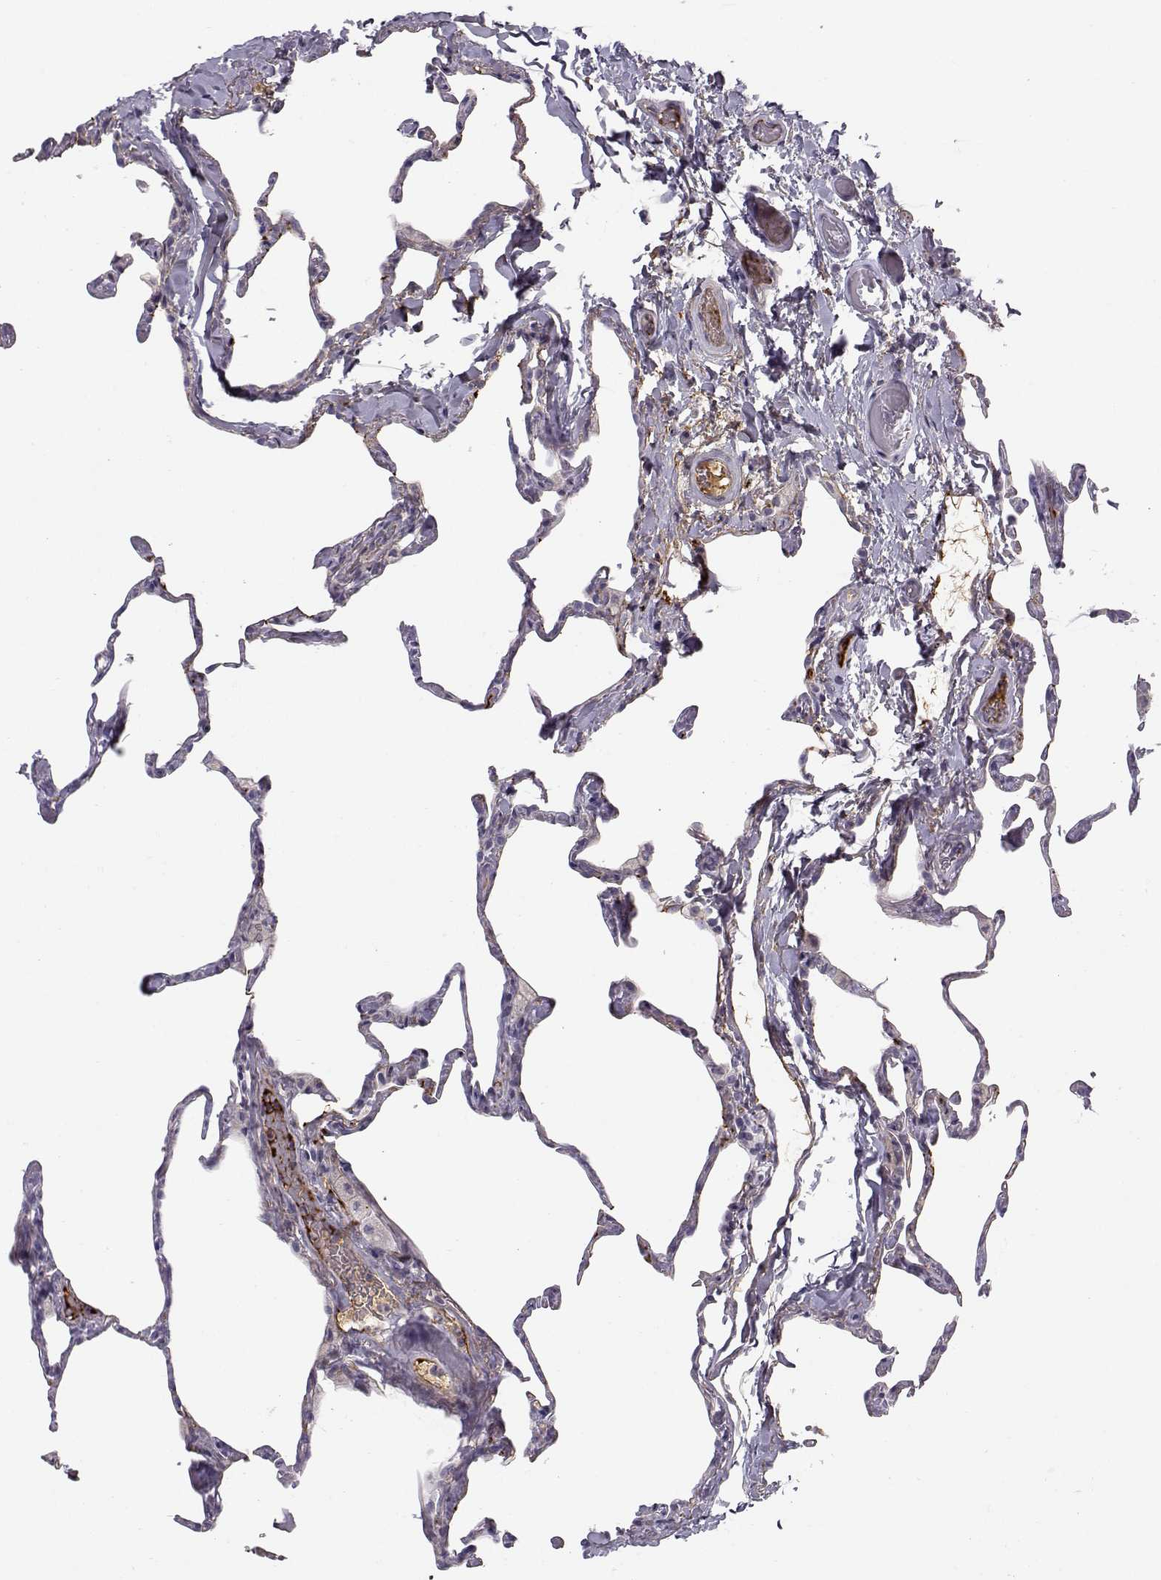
{"staining": {"intensity": "negative", "quantity": "none", "location": "none"}, "tissue": "lung", "cell_type": "Alveolar cells", "image_type": "normal", "snomed": [{"axis": "morphology", "description": "Normal tissue, NOS"}, {"axis": "topography", "description": "Lung"}], "caption": "This histopathology image is of normal lung stained with immunohistochemistry (IHC) to label a protein in brown with the nuclei are counter-stained blue. There is no expression in alveolar cells.", "gene": "PABPC1L2A", "patient": {"sex": "male", "age": 65}}